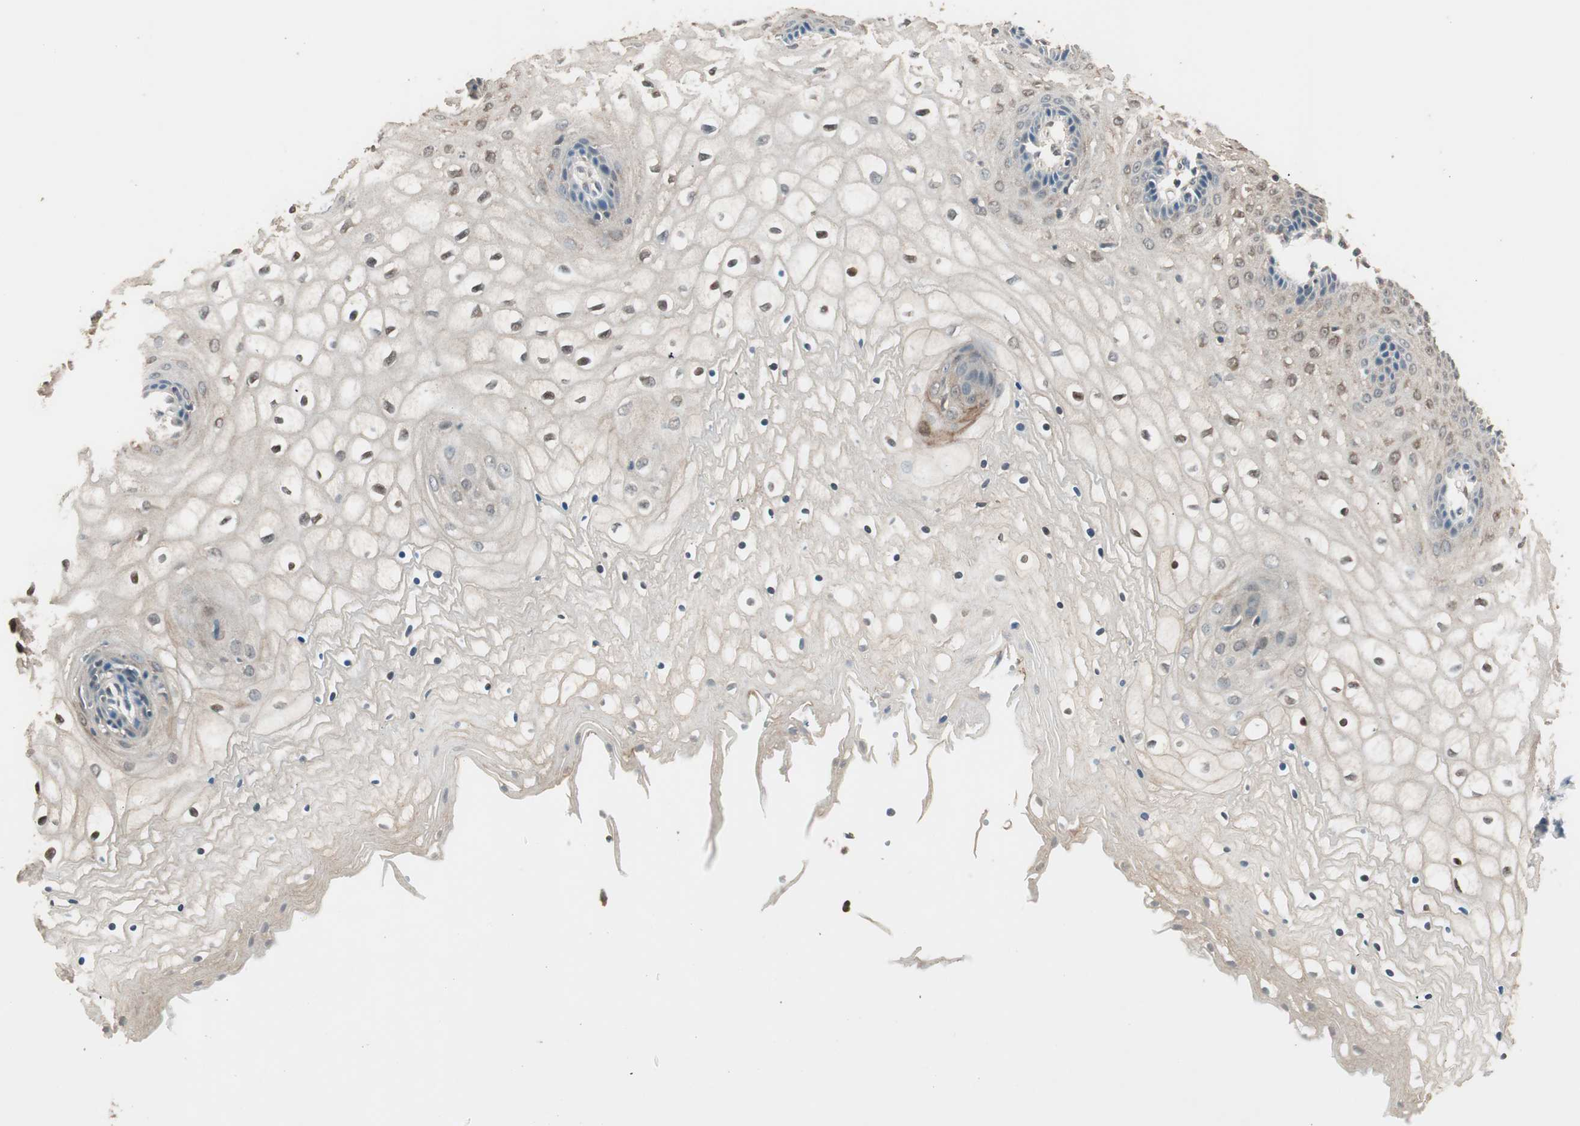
{"staining": {"intensity": "weak", "quantity": "25%-75%", "location": "cytoplasmic/membranous,nuclear"}, "tissue": "vagina", "cell_type": "Squamous epithelial cells", "image_type": "normal", "snomed": [{"axis": "morphology", "description": "Normal tissue, NOS"}, {"axis": "topography", "description": "Vagina"}], "caption": "DAB (3,3'-diaminobenzidine) immunohistochemical staining of normal vagina reveals weak cytoplasmic/membranous,nuclear protein positivity in approximately 25%-75% of squamous epithelial cells.", "gene": "TRIM21", "patient": {"sex": "female", "age": 34}}